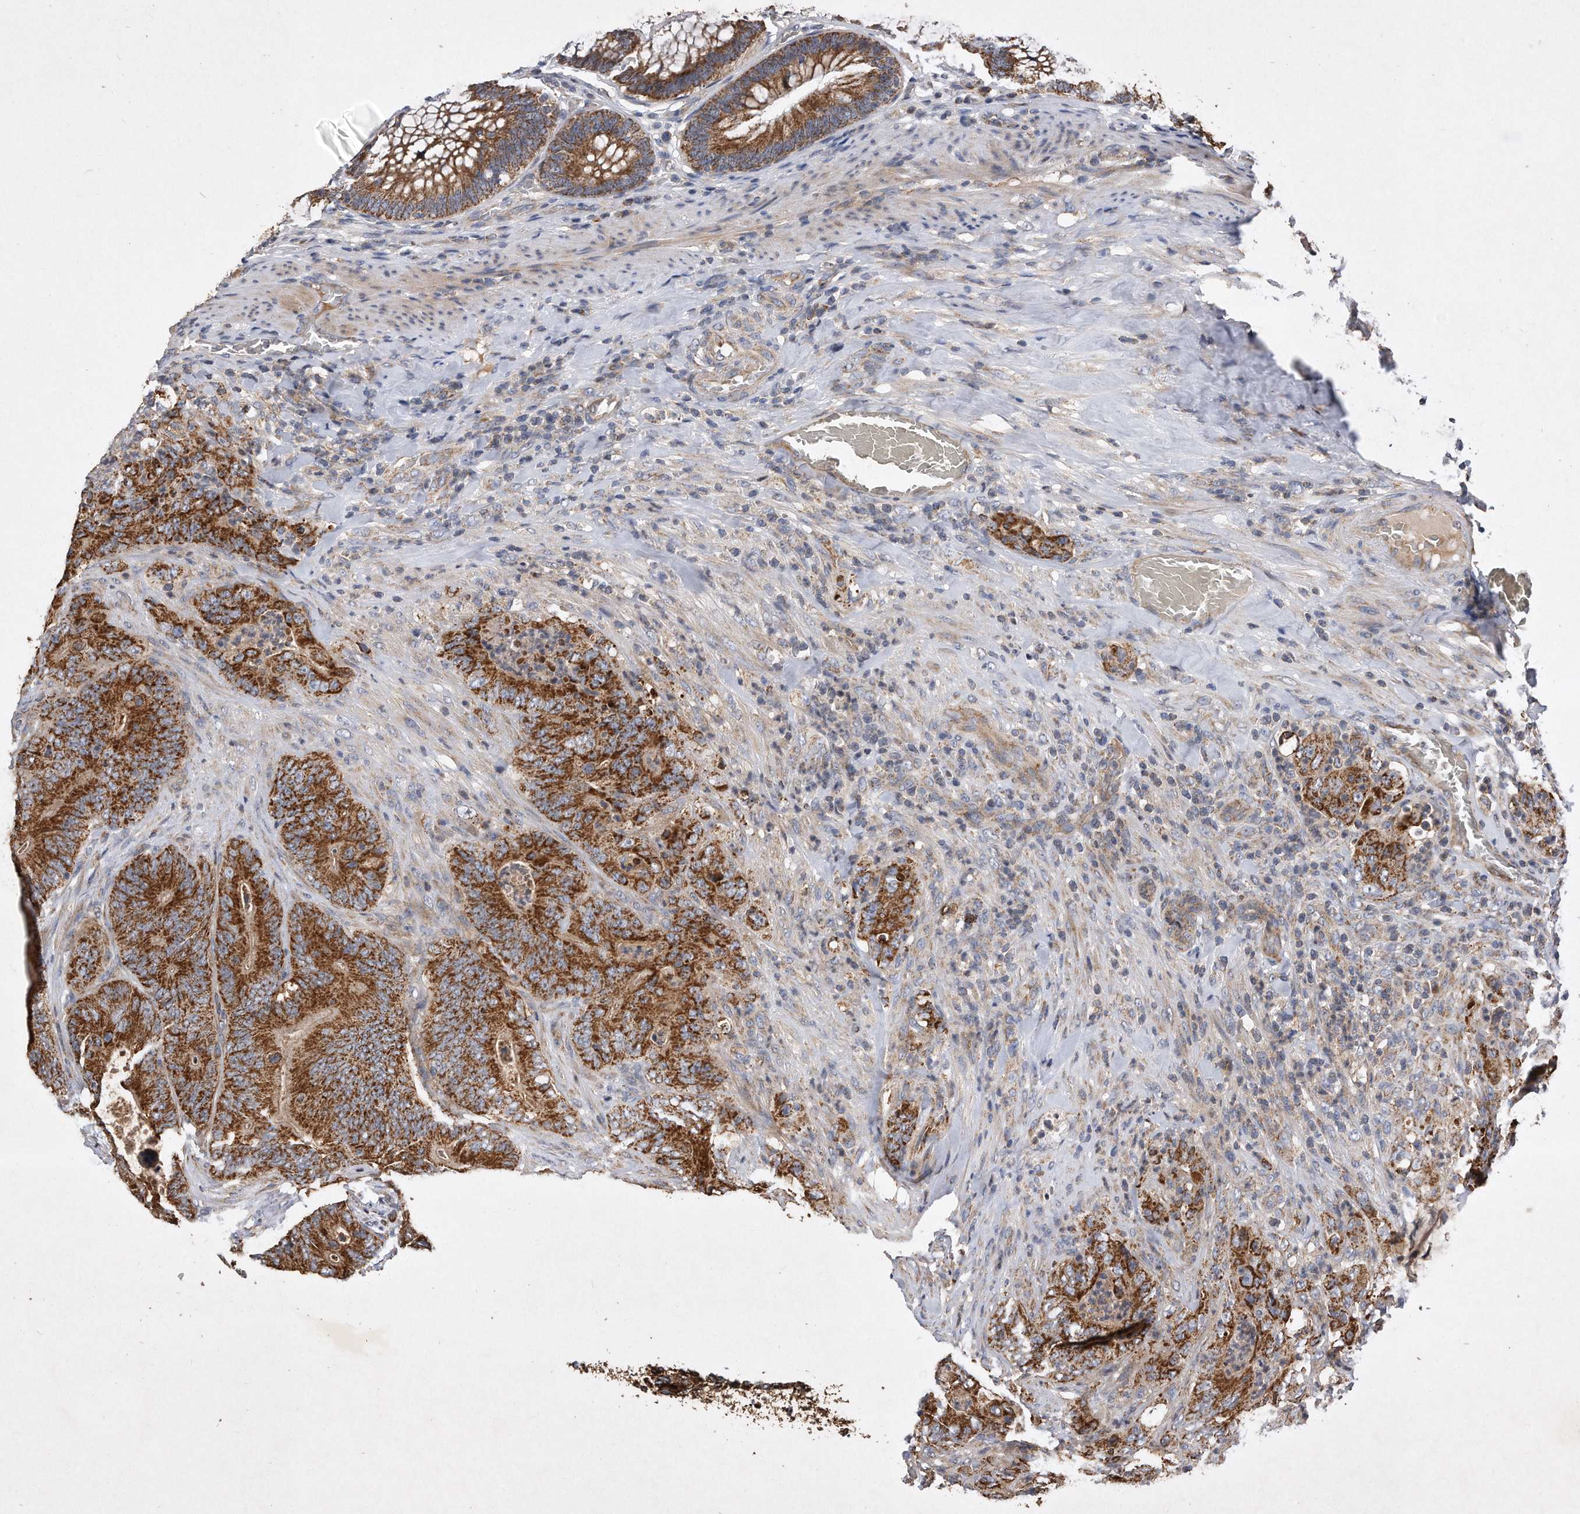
{"staining": {"intensity": "strong", "quantity": ">75%", "location": "cytoplasmic/membranous"}, "tissue": "colorectal cancer", "cell_type": "Tumor cells", "image_type": "cancer", "snomed": [{"axis": "morphology", "description": "Normal tissue, NOS"}, {"axis": "topography", "description": "Colon"}], "caption": "Immunohistochemical staining of colorectal cancer displays strong cytoplasmic/membranous protein staining in about >75% of tumor cells.", "gene": "PPP5C", "patient": {"sex": "female", "age": 82}}